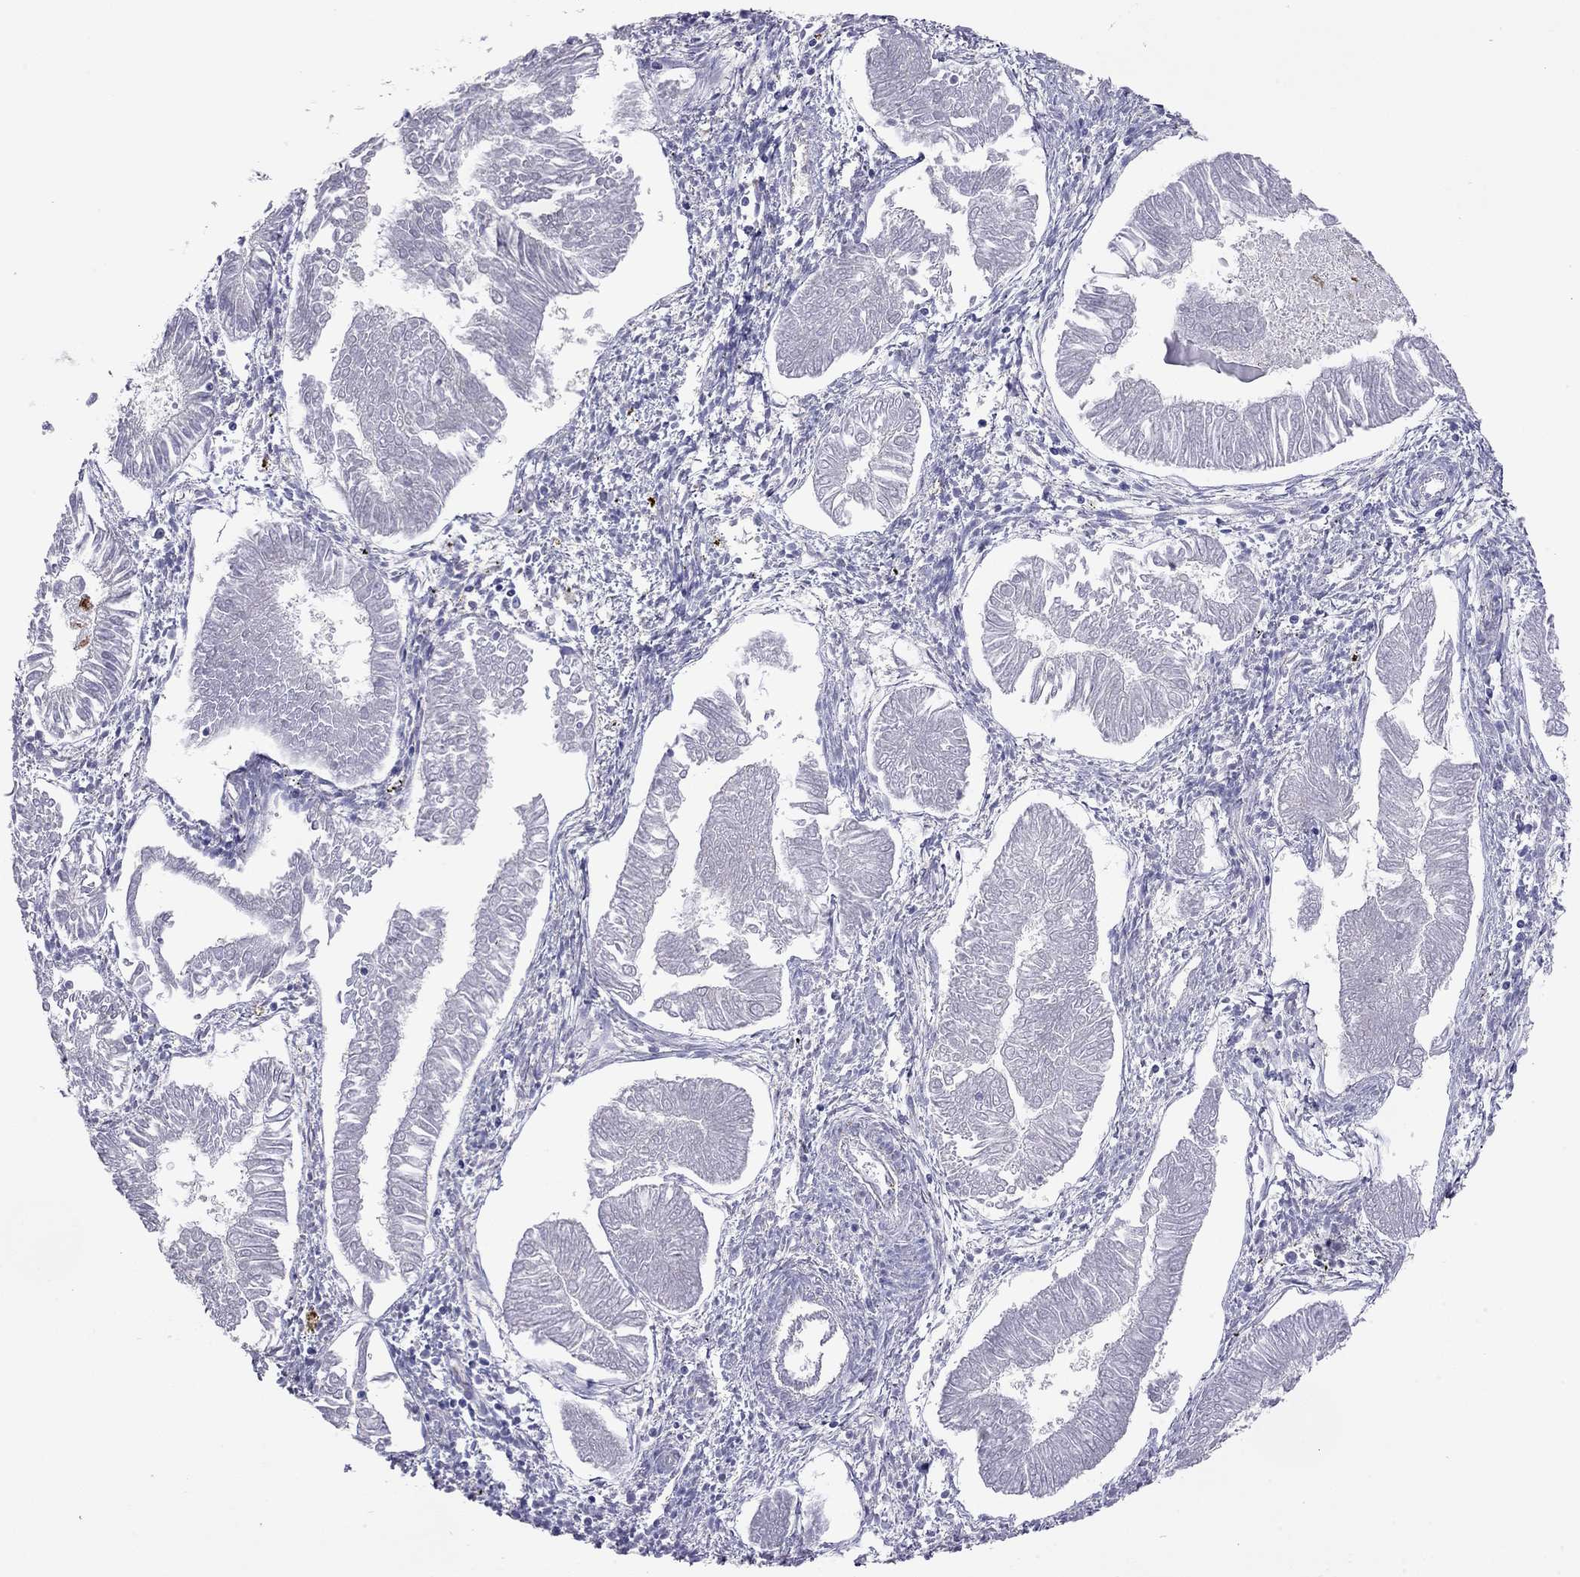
{"staining": {"intensity": "negative", "quantity": "none", "location": "none"}, "tissue": "endometrial cancer", "cell_type": "Tumor cells", "image_type": "cancer", "snomed": [{"axis": "morphology", "description": "Adenocarcinoma, NOS"}, {"axis": "topography", "description": "Endometrium"}], "caption": "There is no significant expression in tumor cells of endometrial cancer (adenocarcinoma). (DAB immunohistochemistry (IHC), high magnification).", "gene": "ODF4", "patient": {"sex": "female", "age": 53}}